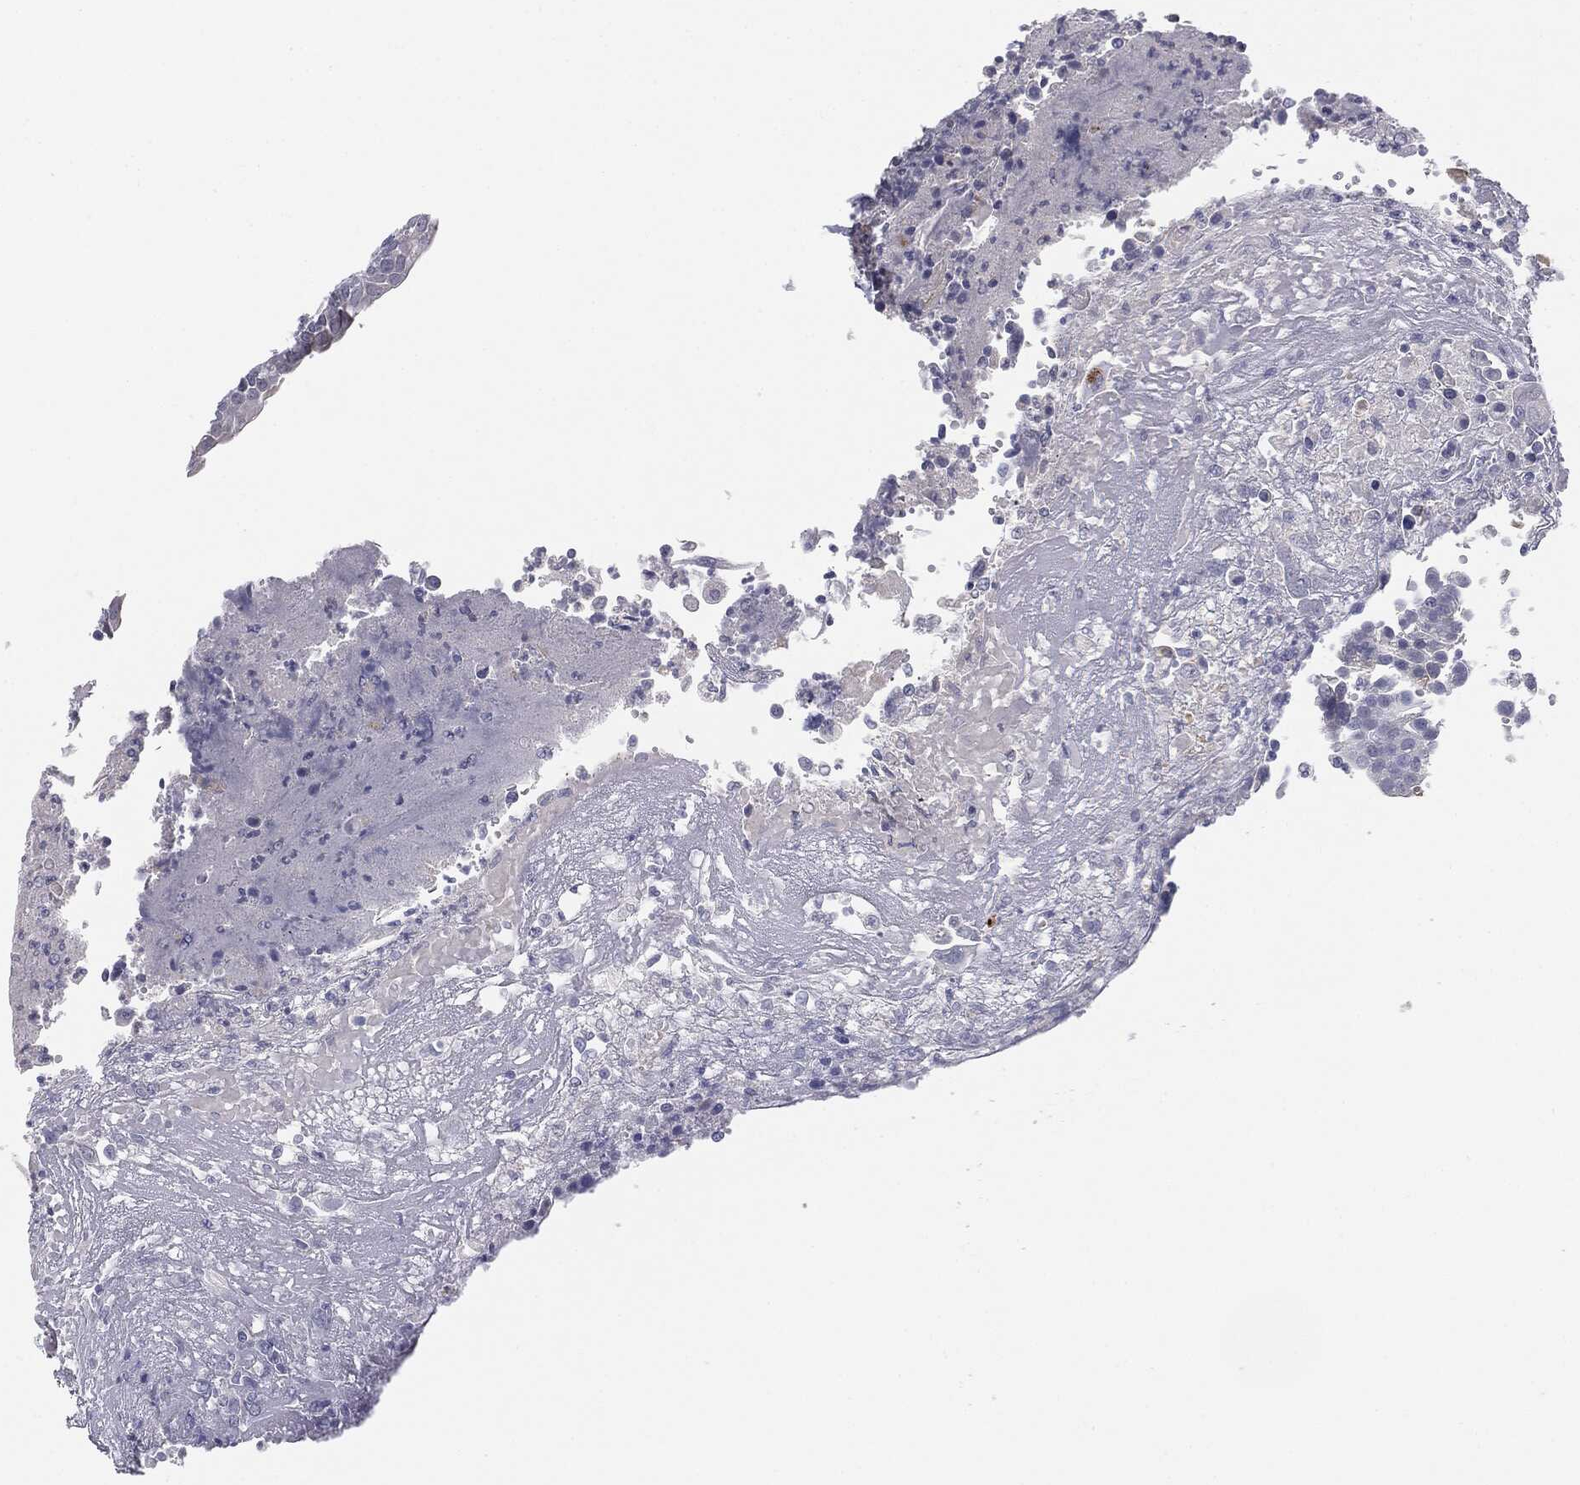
{"staining": {"intensity": "negative", "quantity": "none", "location": "none"}, "tissue": "urothelial cancer", "cell_type": "Tumor cells", "image_type": "cancer", "snomed": [{"axis": "morphology", "description": "Urothelial carcinoma, High grade"}, {"axis": "topography", "description": "Urinary bladder"}], "caption": "Urothelial carcinoma (high-grade) was stained to show a protein in brown. There is no significant staining in tumor cells. The staining was performed using DAB (3,3'-diaminobenzidine) to visualize the protein expression in brown, while the nuclei were stained in blue with hematoxylin (Magnification: 20x).", "gene": "MUC1", "patient": {"sex": "female", "age": 85}}